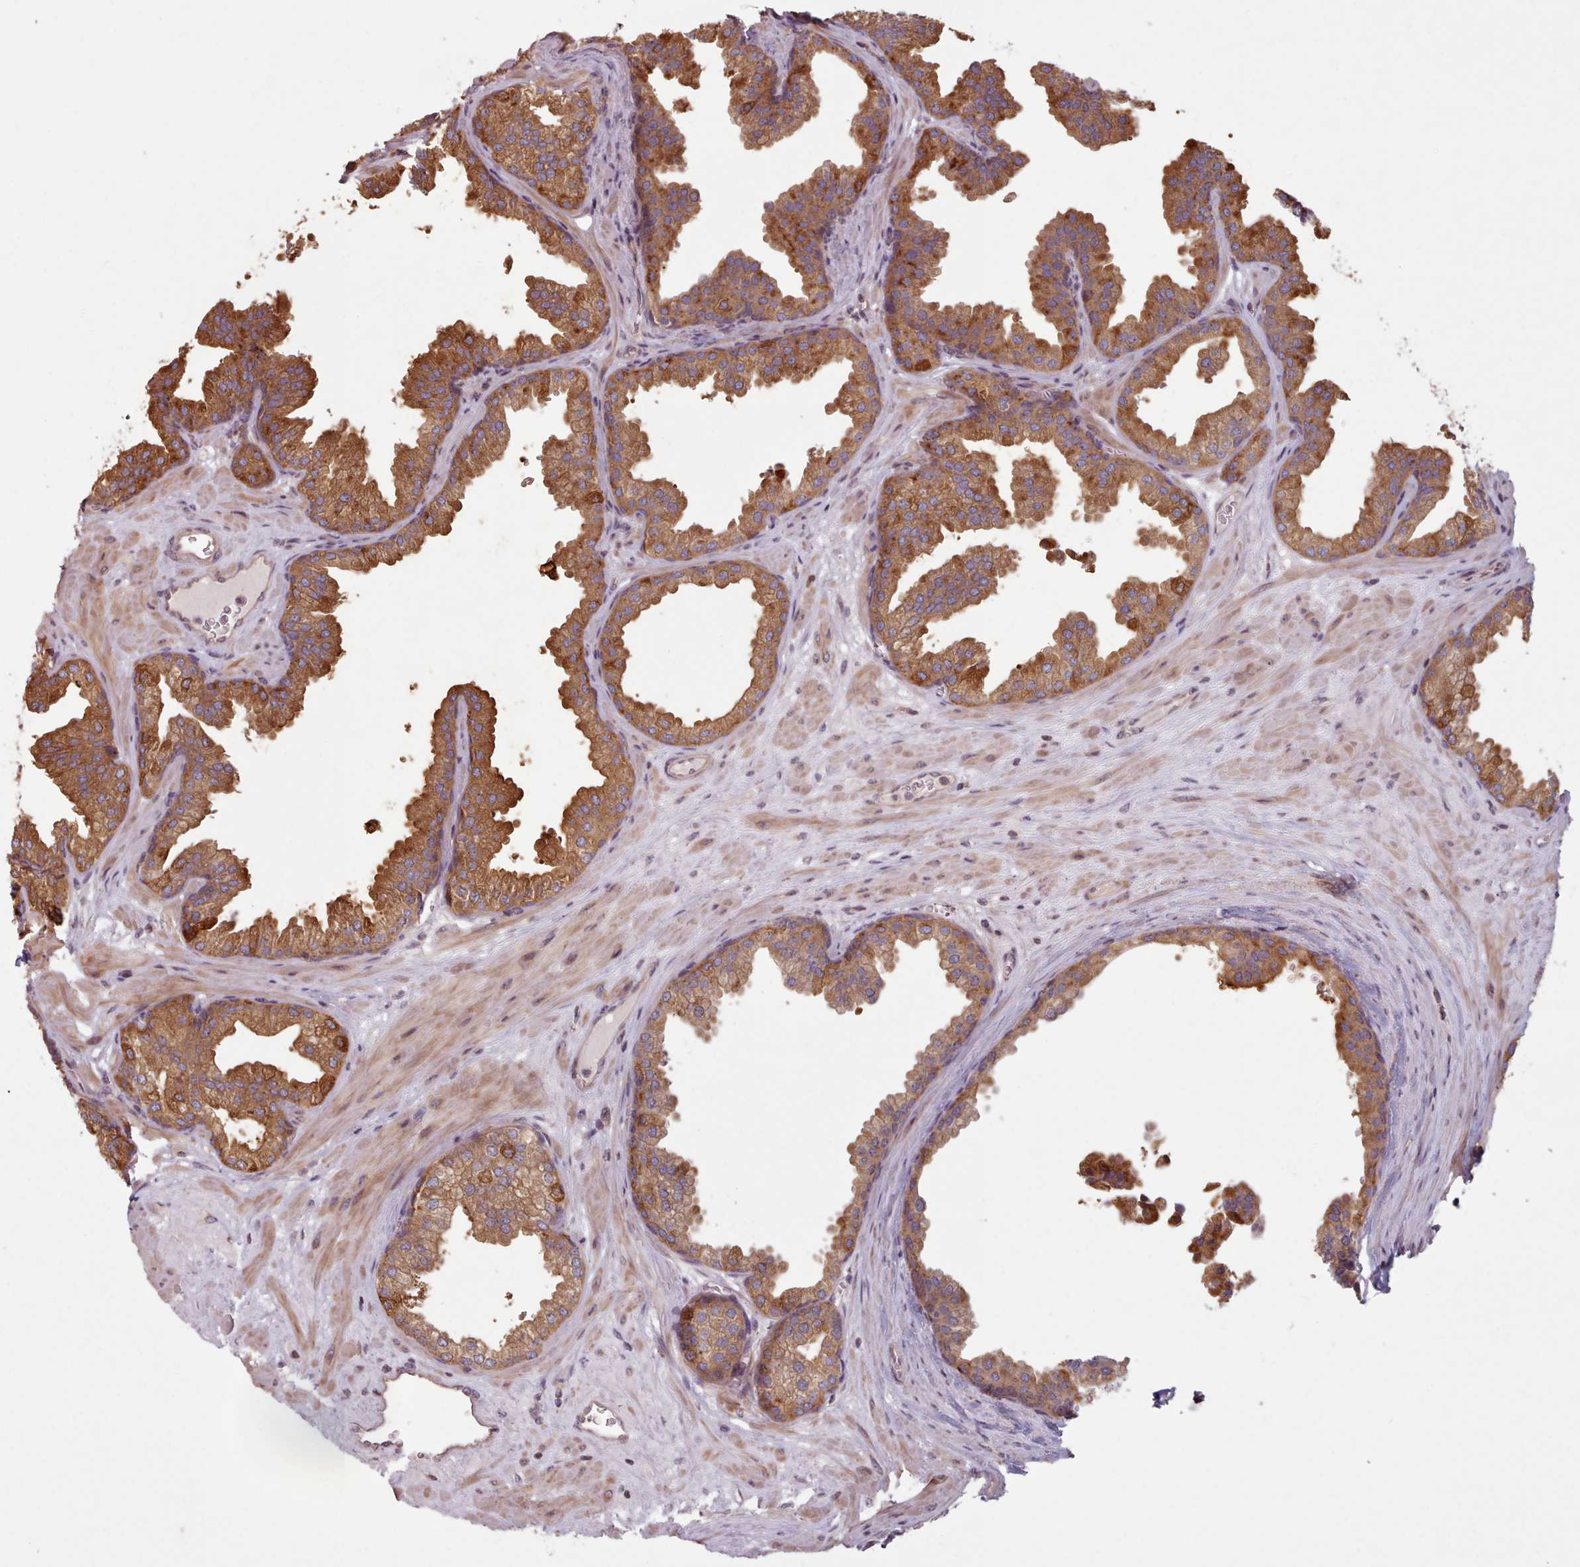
{"staining": {"intensity": "strong", "quantity": ">75%", "location": "cytoplasmic/membranous"}, "tissue": "prostate", "cell_type": "Glandular cells", "image_type": "normal", "snomed": [{"axis": "morphology", "description": "Normal tissue, NOS"}, {"axis": "topography", "description": "Prostate"}], "caption": "Immunohistochemical staining of normal human prostate shows >75% levels of strong cytoplasmic/membranous protein positivity in about >75% of glandular cells. Immunohistochemistry (ihc) stains the protein in brown and the nuclei are stained blue.", "gene": "WASHC2A", "patient": {"sex": "male", "age": 37}}